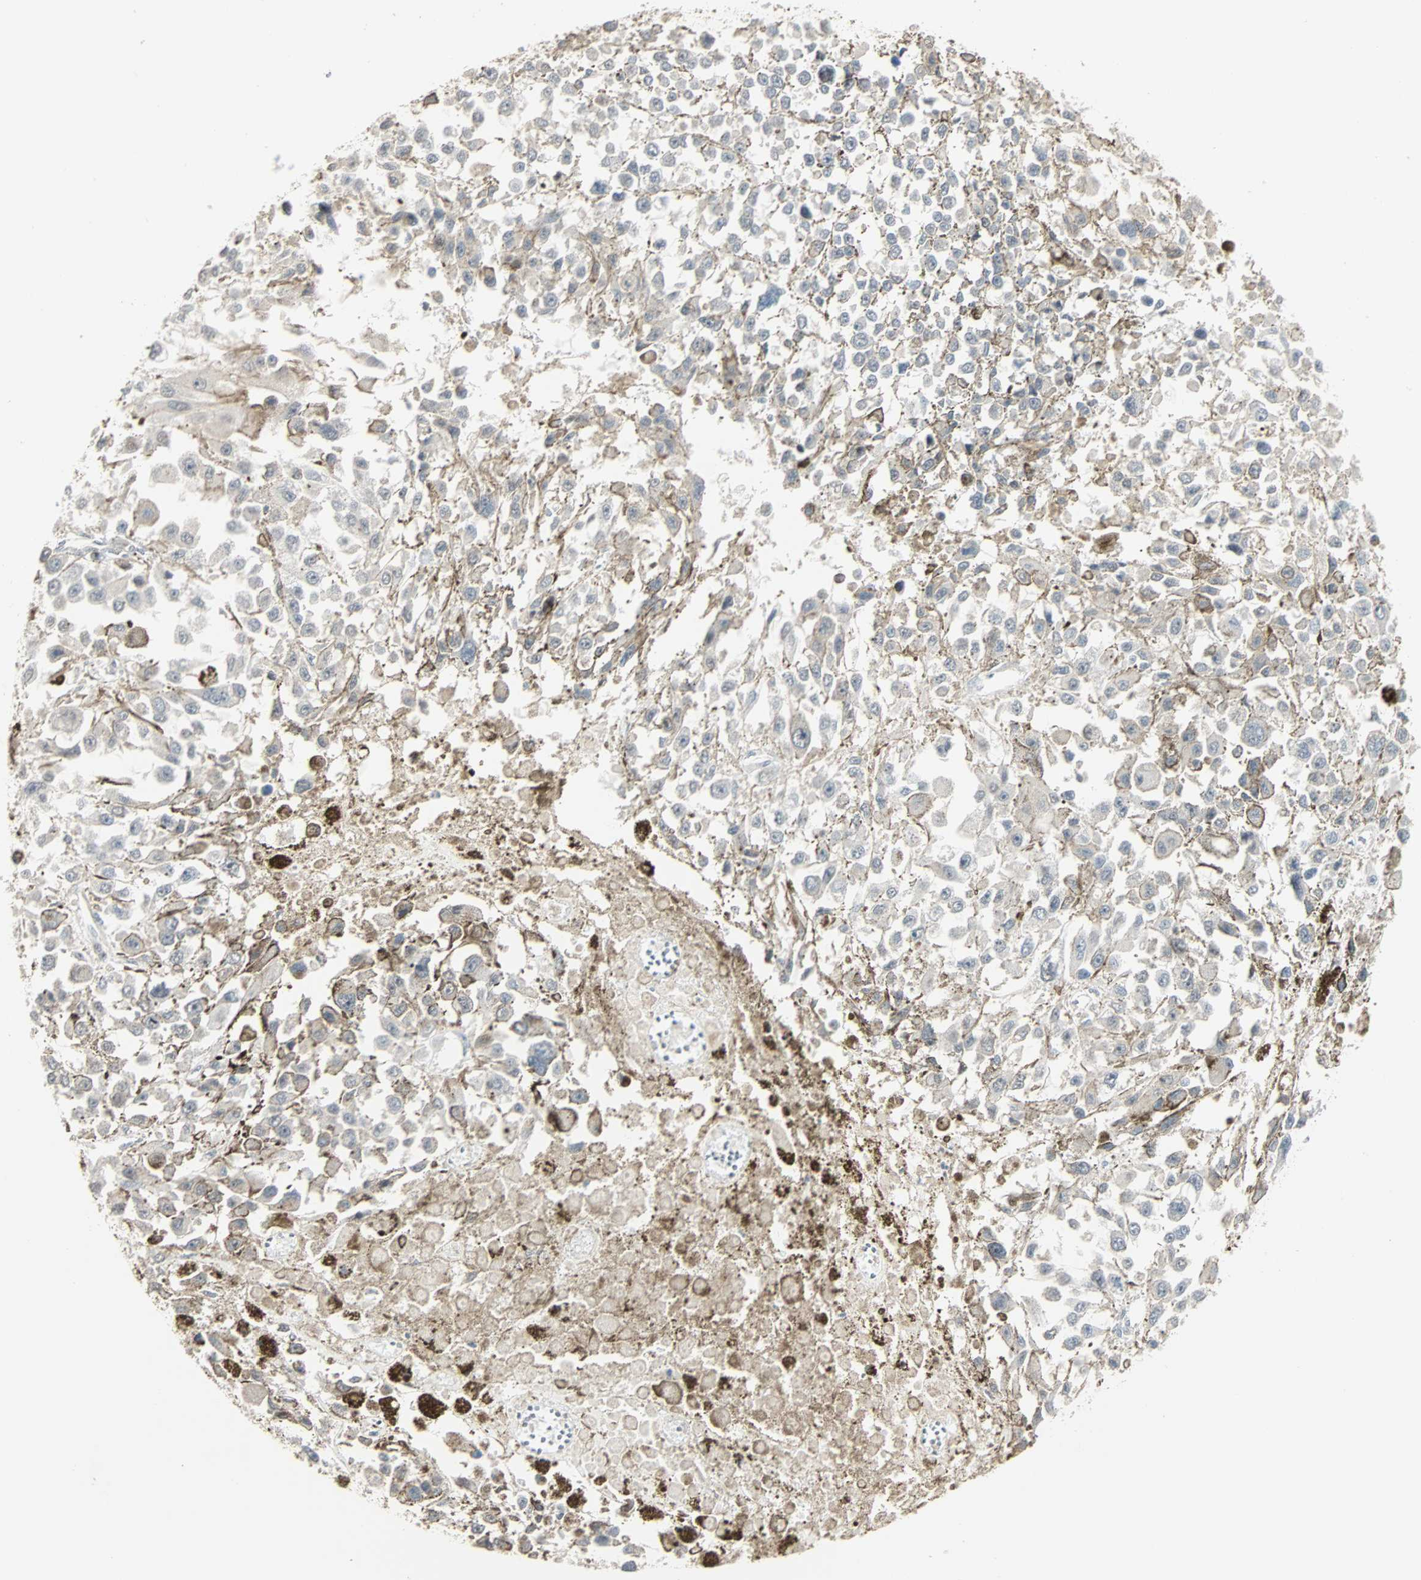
{"staining": {"intensity": "weak", "quantity": "<25%", "location": "cytoplasmic/membranous,nuclear"}, "tissue": "melanoma", "cell_type": "Tumor cells", "image_type": "cancer", "snomed": [{"axis": "morphology", "description": "Malignant melanoma, Metastatic site"}, {"axis": "topography", "description": "Lymph node"}], "caption": "Immunohistochemical staining of human malignant melanoma (metastatic site) exhibits no significant positivity in tumor cells. Brightfield microscopy of IHC stained with DAB (brown) and hematoxylin (blue), captured at high magnification.", "gene": "KDM4A", "patient": {"sex": "male", "age": 59}}